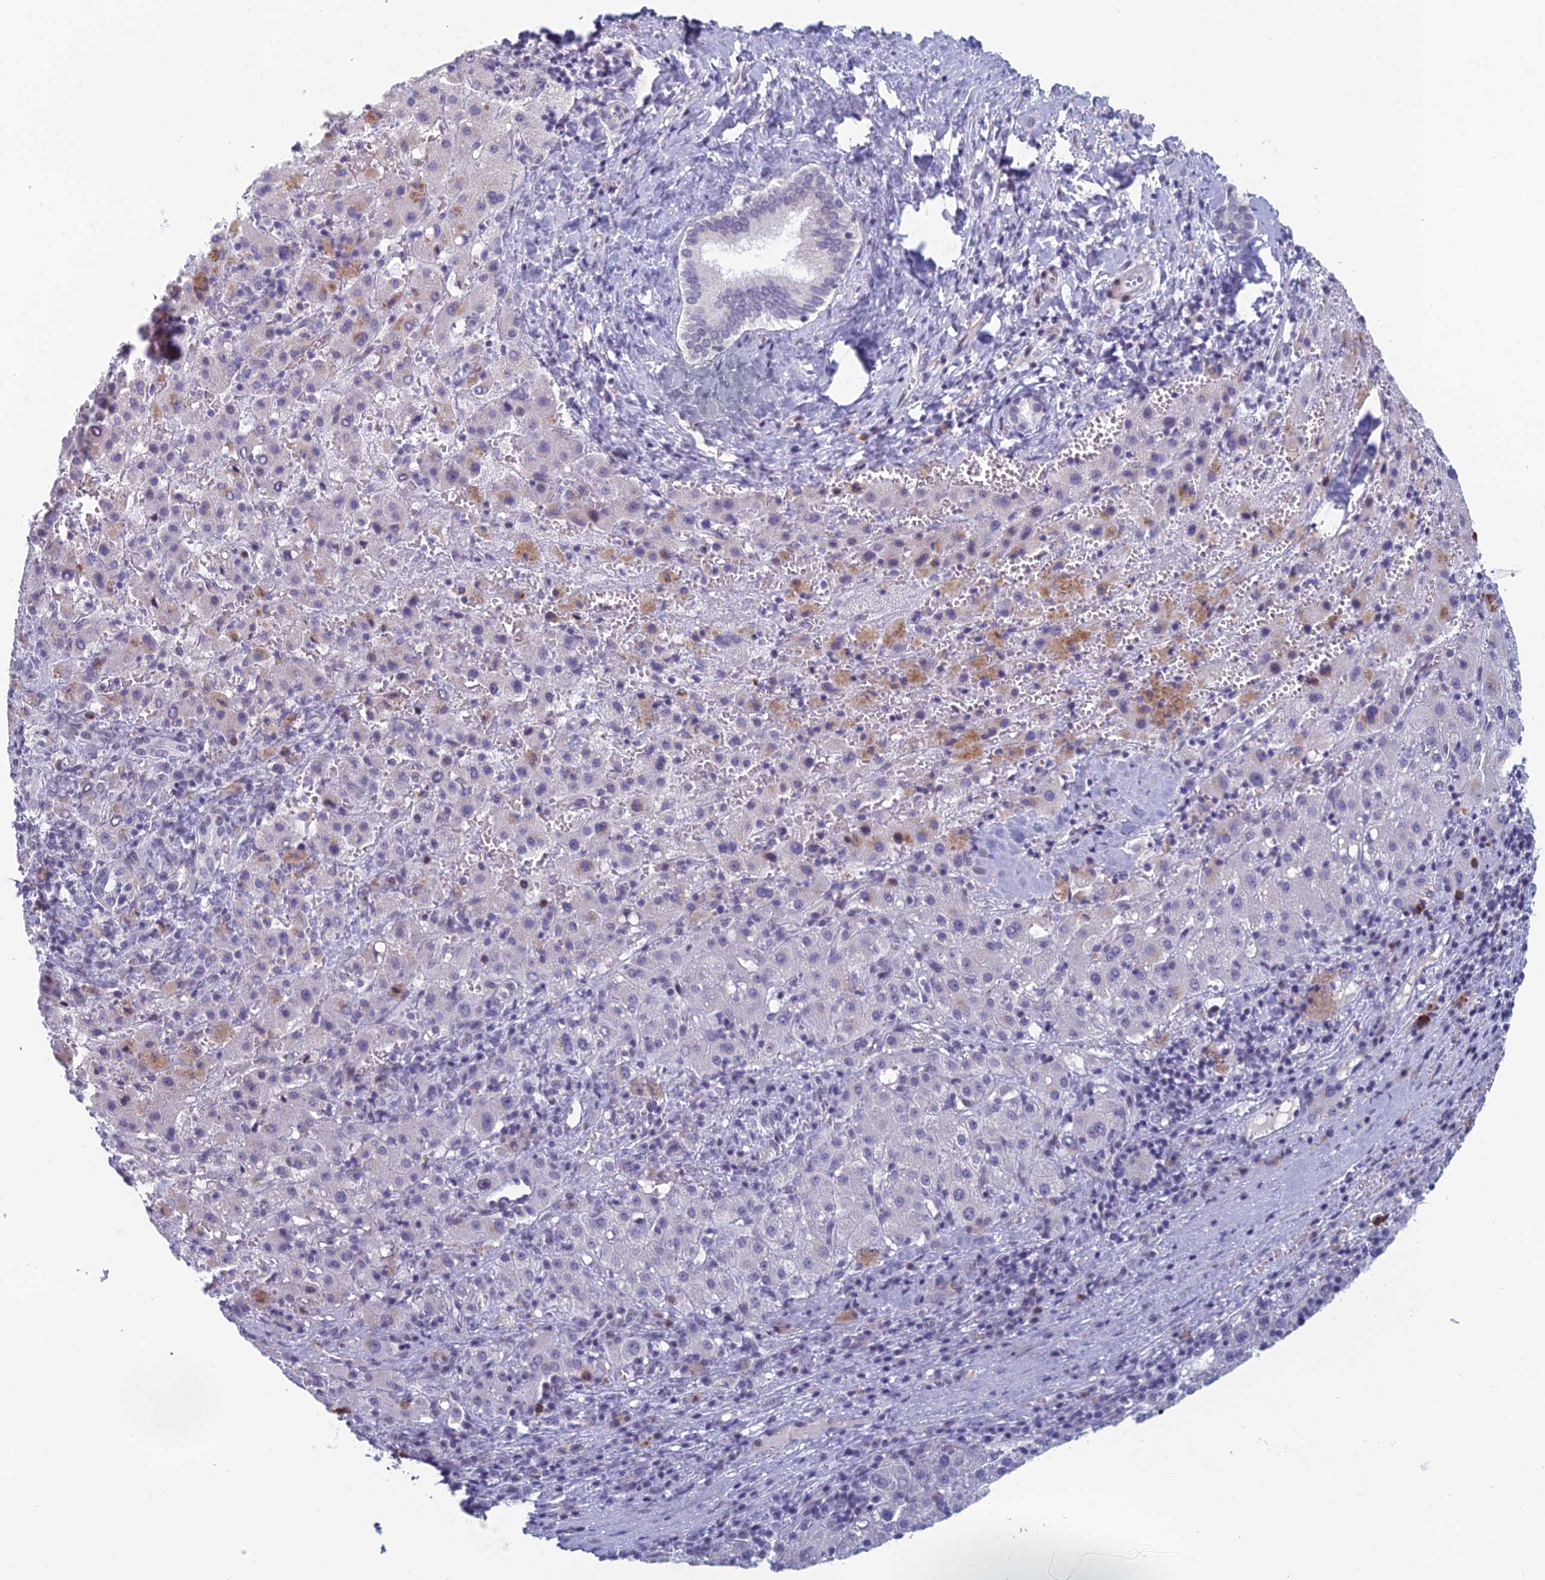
{"staining": {"intensity": "negative", "quantity": "none", "location": "none"}, "tissue": "liver cancer", "cell_type": "Tumor cells", "image_type": "cancer", "snomed": [{"axis": "morphology", "description": "Carcinoma, Hepatocellular, NOS"}, {"axis": "topography", "description": "Liver"}], "caption": "Micrograph shows no protein expression in tumor cells of liver hepatocellular carcinoma tissue. (DAB IHC visualized using brightfield microscopy, high magnification).", "gene": "RGS17", "patient": {"sex": "female", "age": 58}}